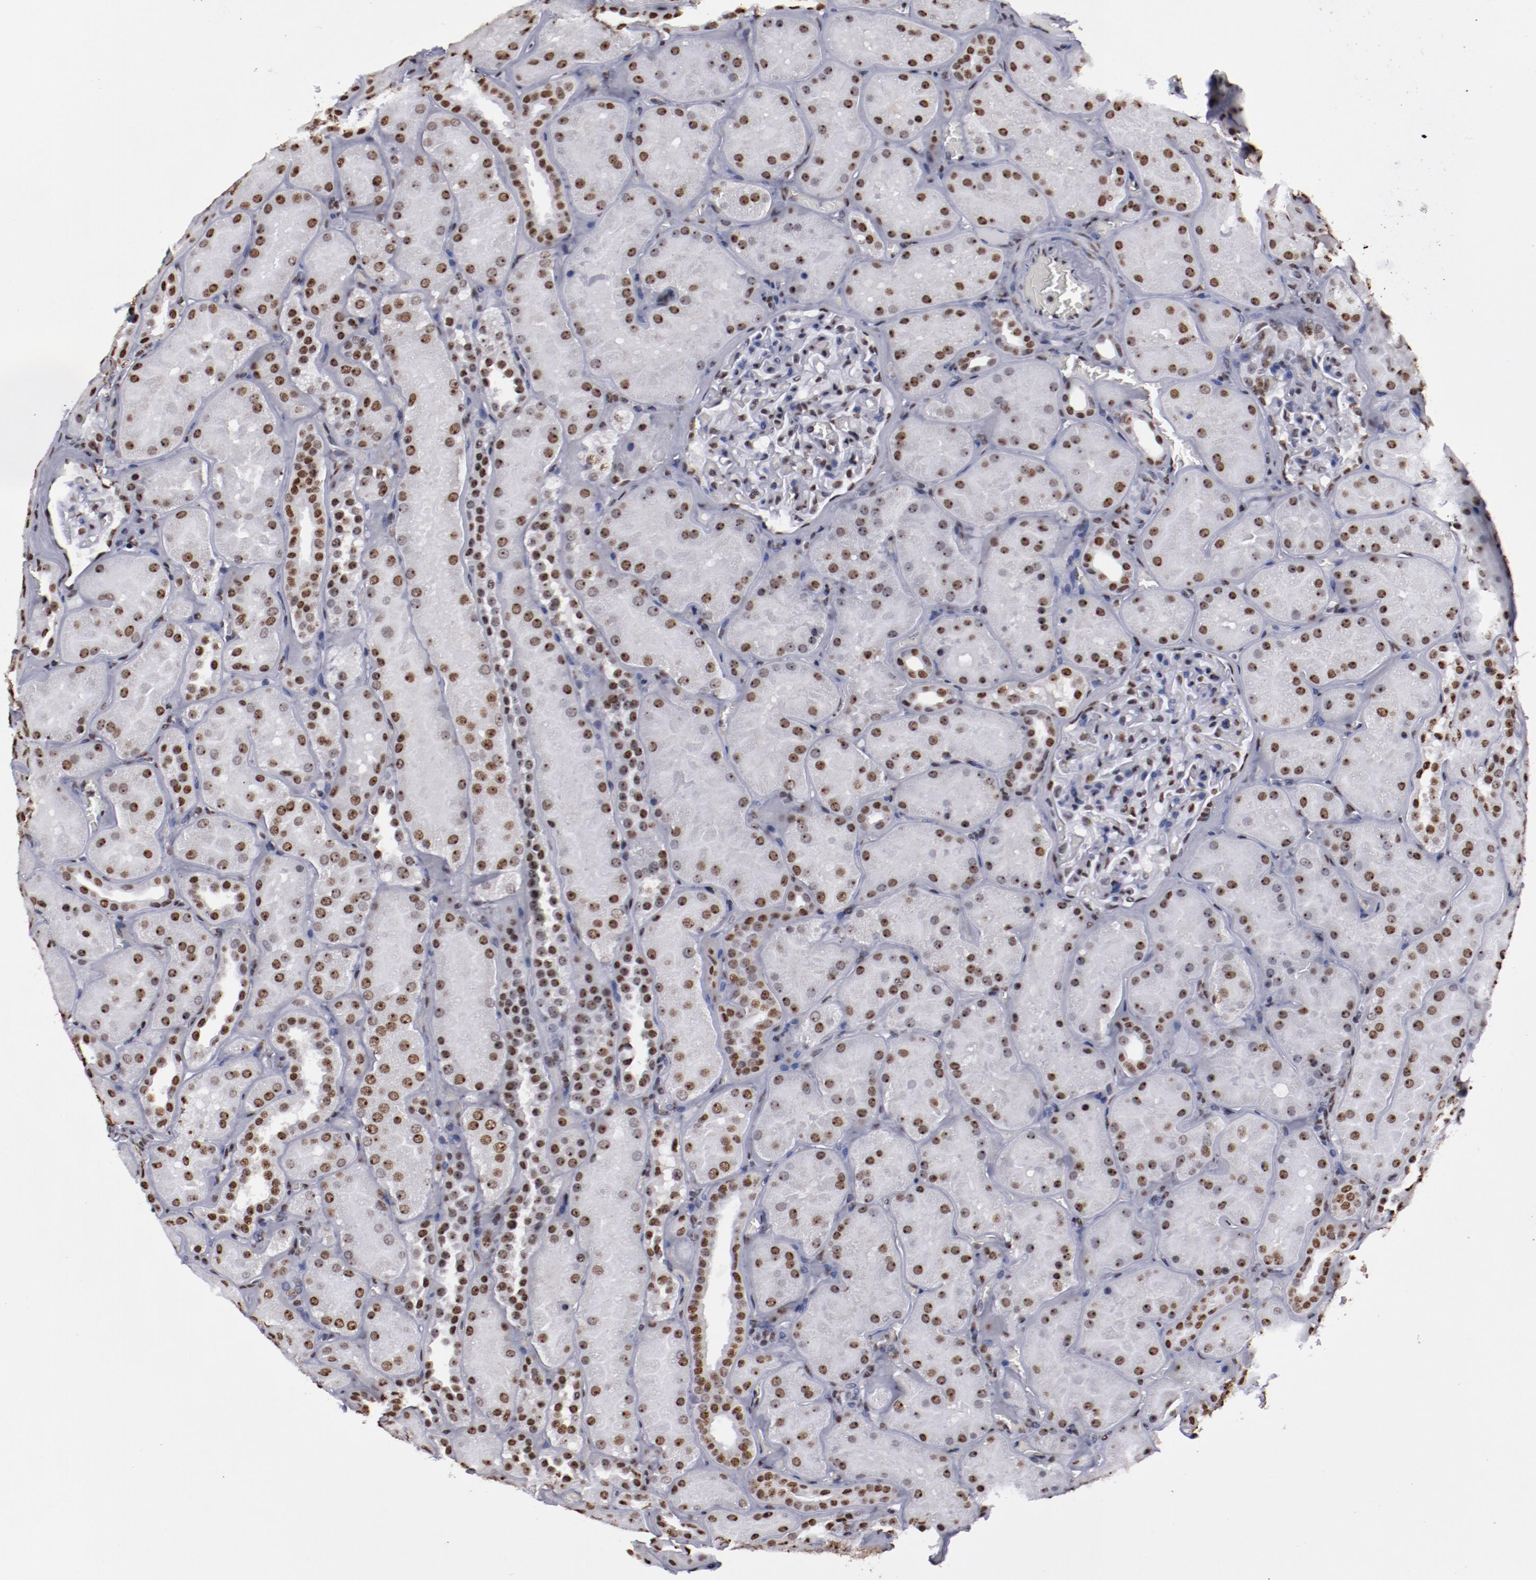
{"staining": {"intensity": "moderate", "quantity": "25%-75%", "location": "nuclear"}, "tissue": "kidney", "cell_type": "Cells in glomeruli", "image_type": "normal", "snomed": [{"axis": "morphology", "description": "Normal tissue, NOS"}, {"axis": "topography", "description": "Kidney"}], "caption": "An IHC image of unremarkable tissue is shown. Protein staining in brown highlights moderate nuclear positivity in kidney within cells in glomeruli.", "gene": "HNRNPA1L3", "patient": {"sex": "male", "age": 28}}